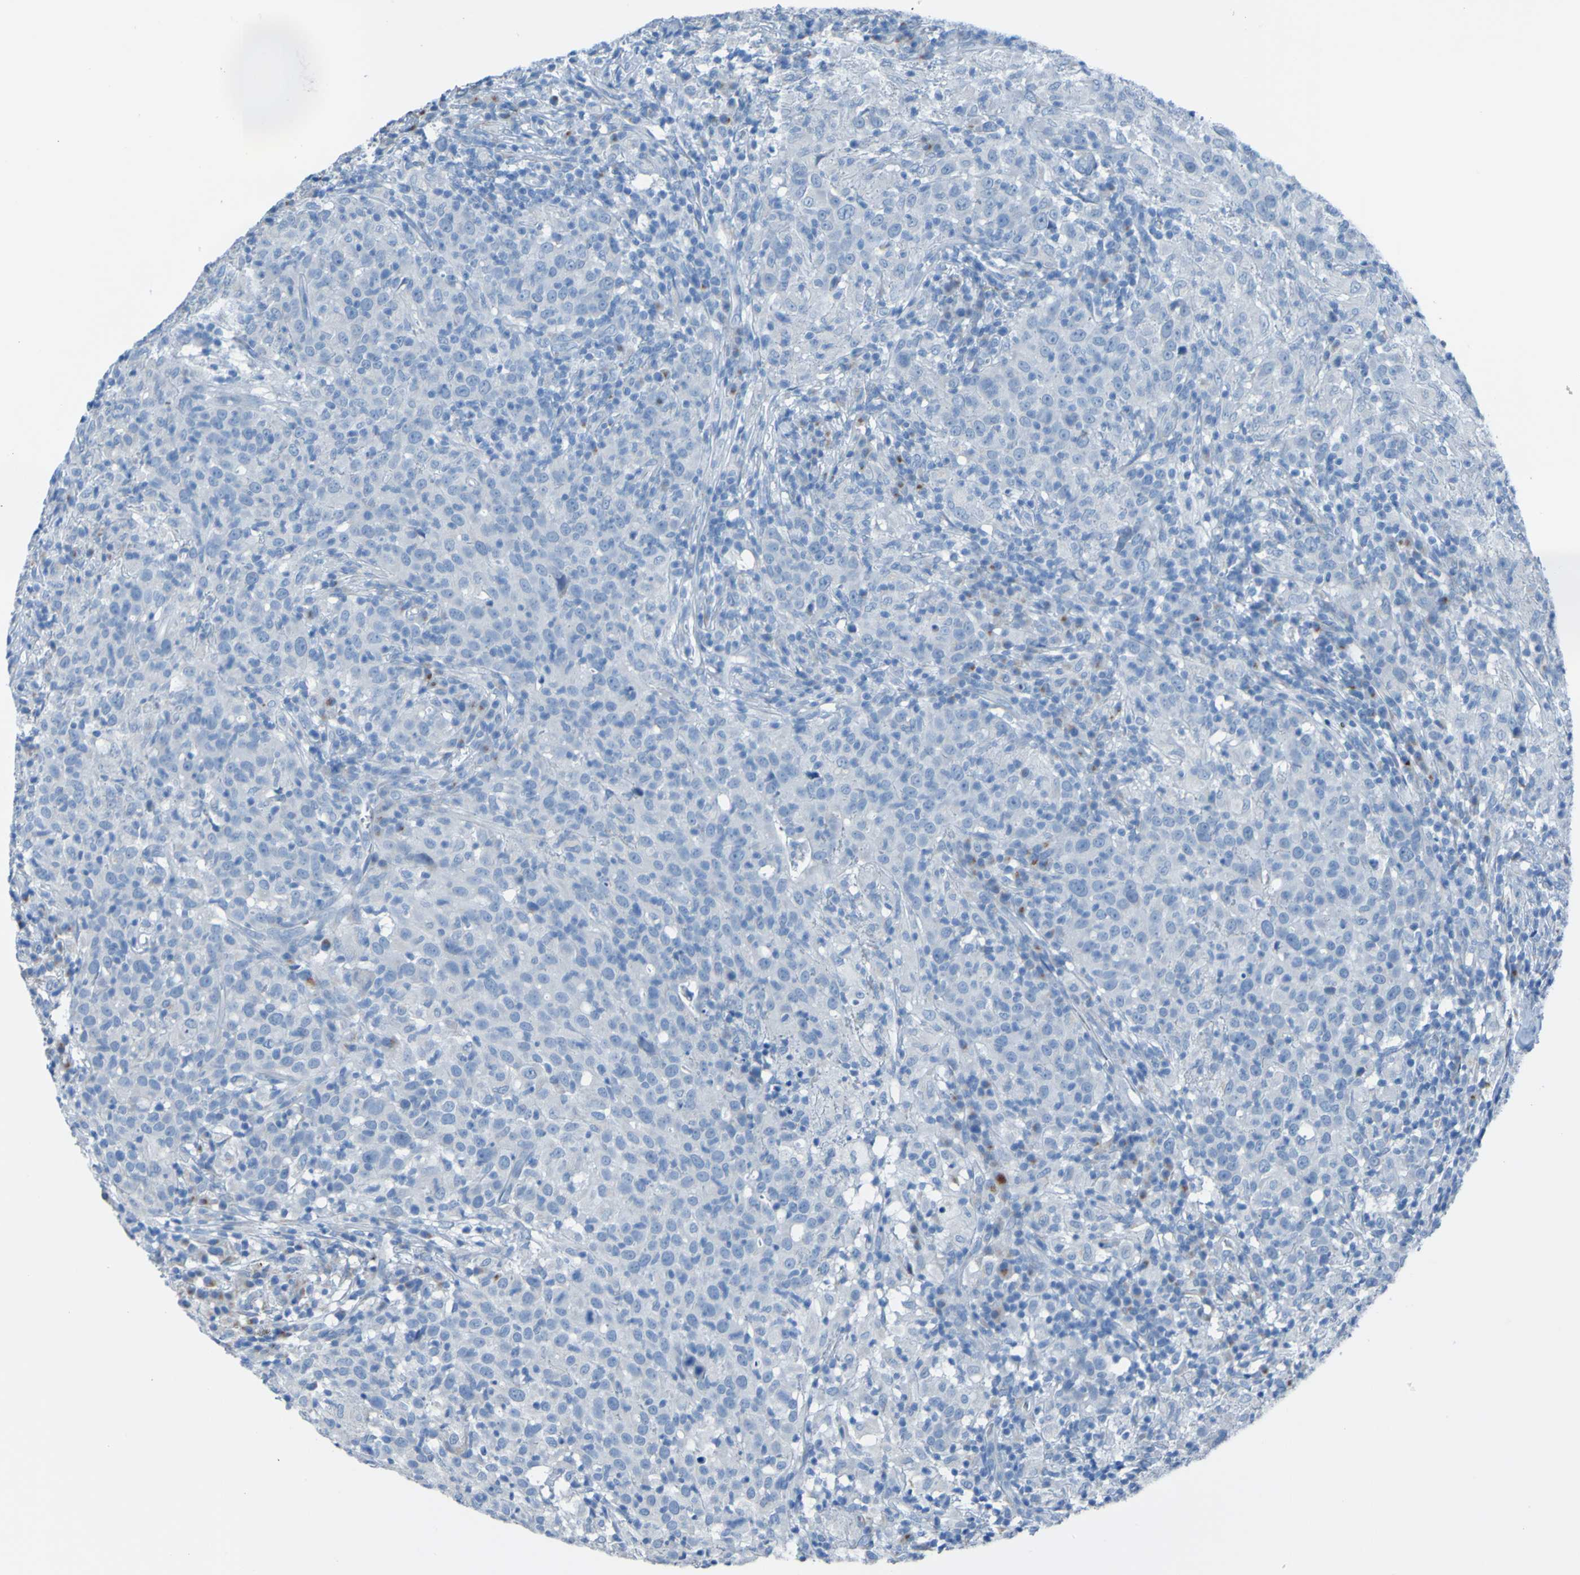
{"staining": {"intensity": "negative", "quantity": "none", "location": "none"}, "tissue": "head and neck cancer", "cell_type": "Tumor cells", "image_type": "cancer", "snomed": [{"axis": "morphology", "description": "Adenocarcinoma, NOS"}, {"axis": "topography", "description": "Salivary gland"}, {"axis": "topography", "description": "Head-Neck"}], "caption": "IHC histopathology image of human adenocarcinoma (head and neck) stained for a protein (brown), which demonstrates no positivity in tumor cells.", "gene": "ACMSD", "patient": {"sex": "female", "age": 65}}